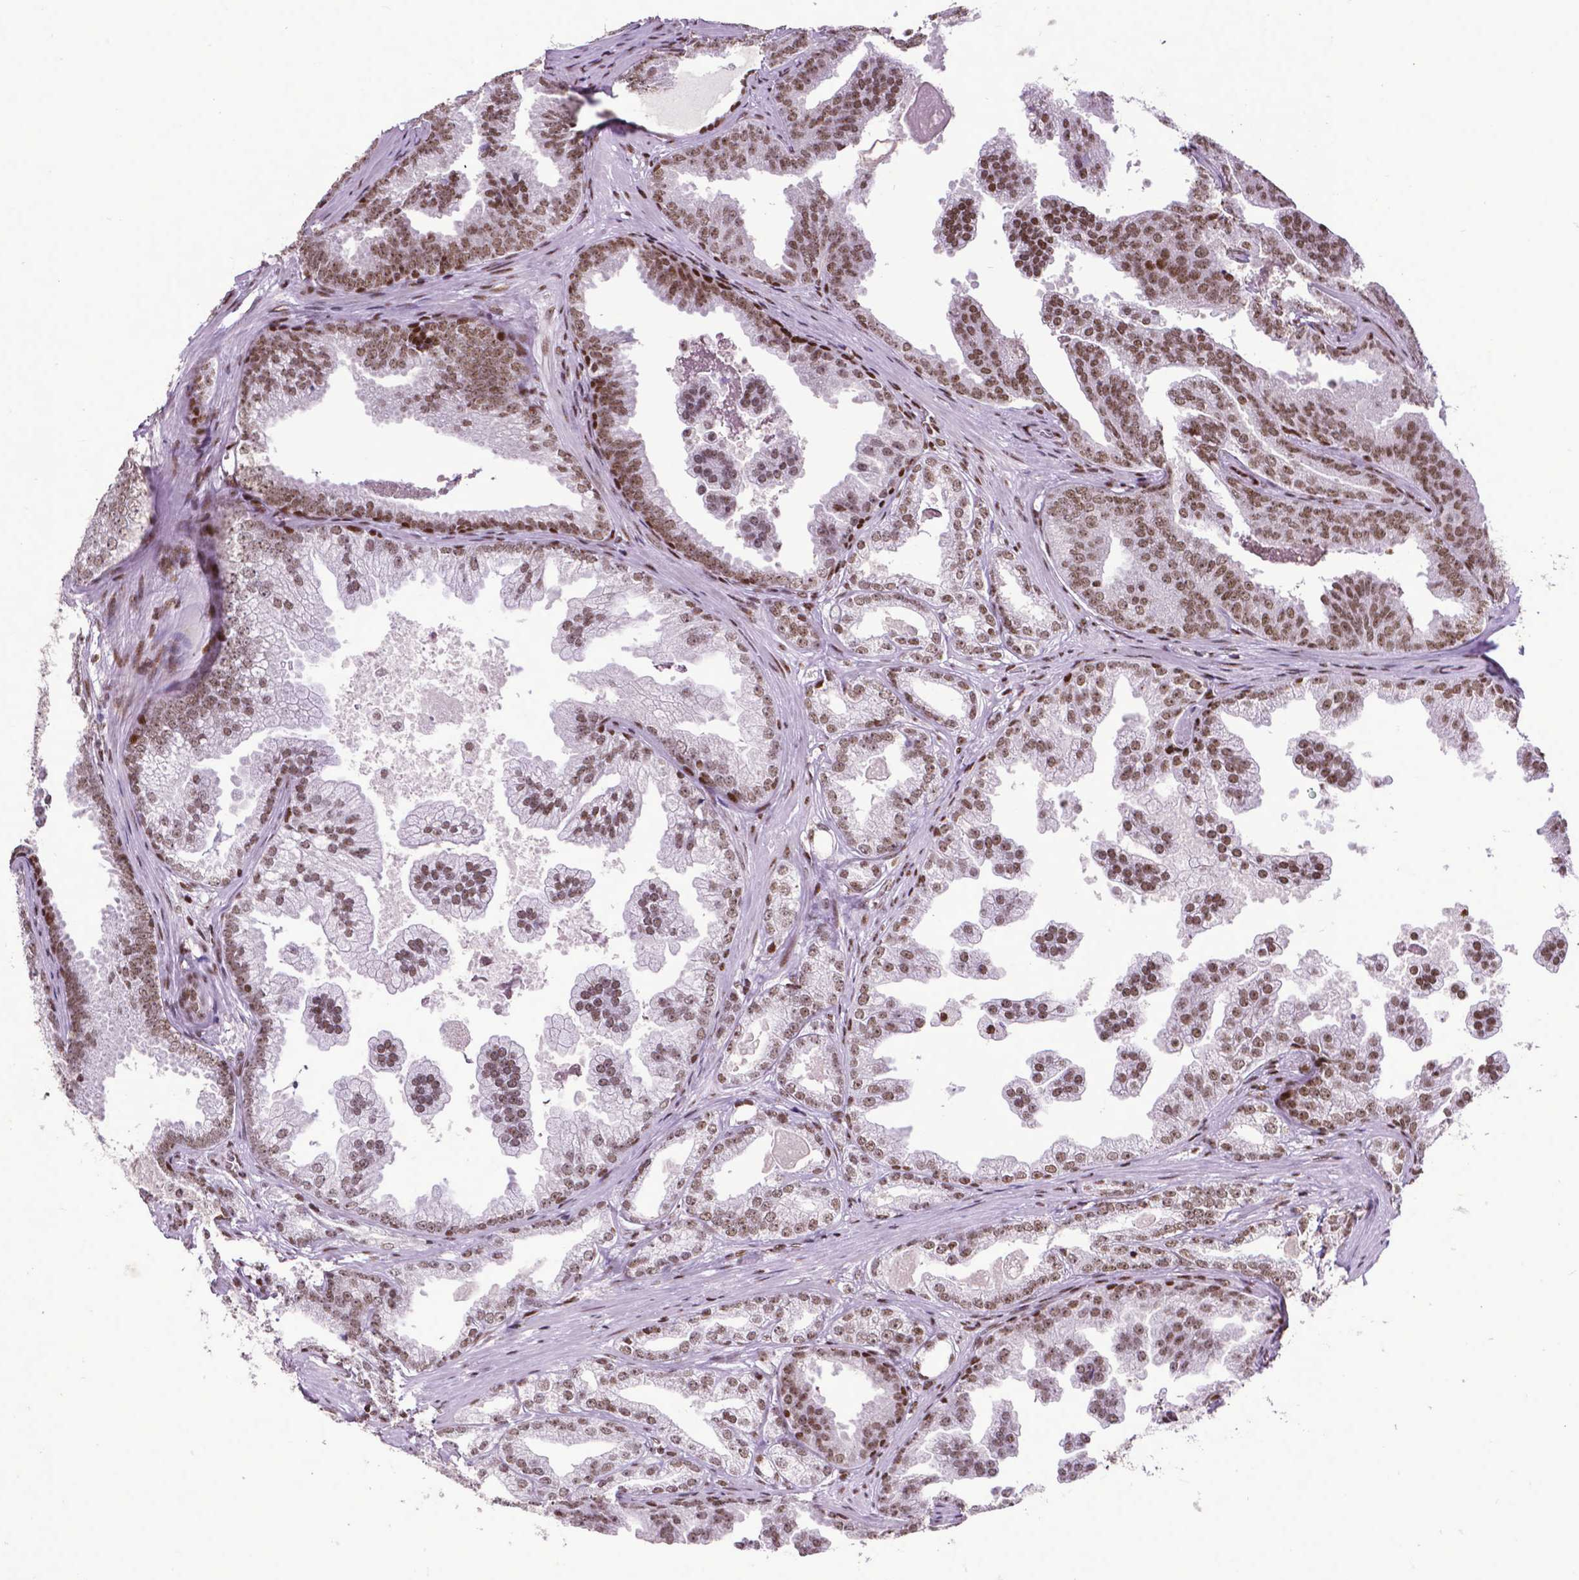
{"staining": {"intensity": "moderate", "quantity": ">75%", "location": "nuclear"}, "tissue": "prostate cancer", "cell_type": "Tumor cells", "image_type": "cancer", "snomed": [{"axis": "morphology", "description": "Adenocarcinoma, Low grade"}, {"axis": "topography", "description": "Prostate"}], "caption": "Prostate low-grade adenocarcinoma stained with a protein marker demonstrates moderate staining in tumor cells.", "gene": "CTCF", "patient": {"sex": "male", "age": 65}}